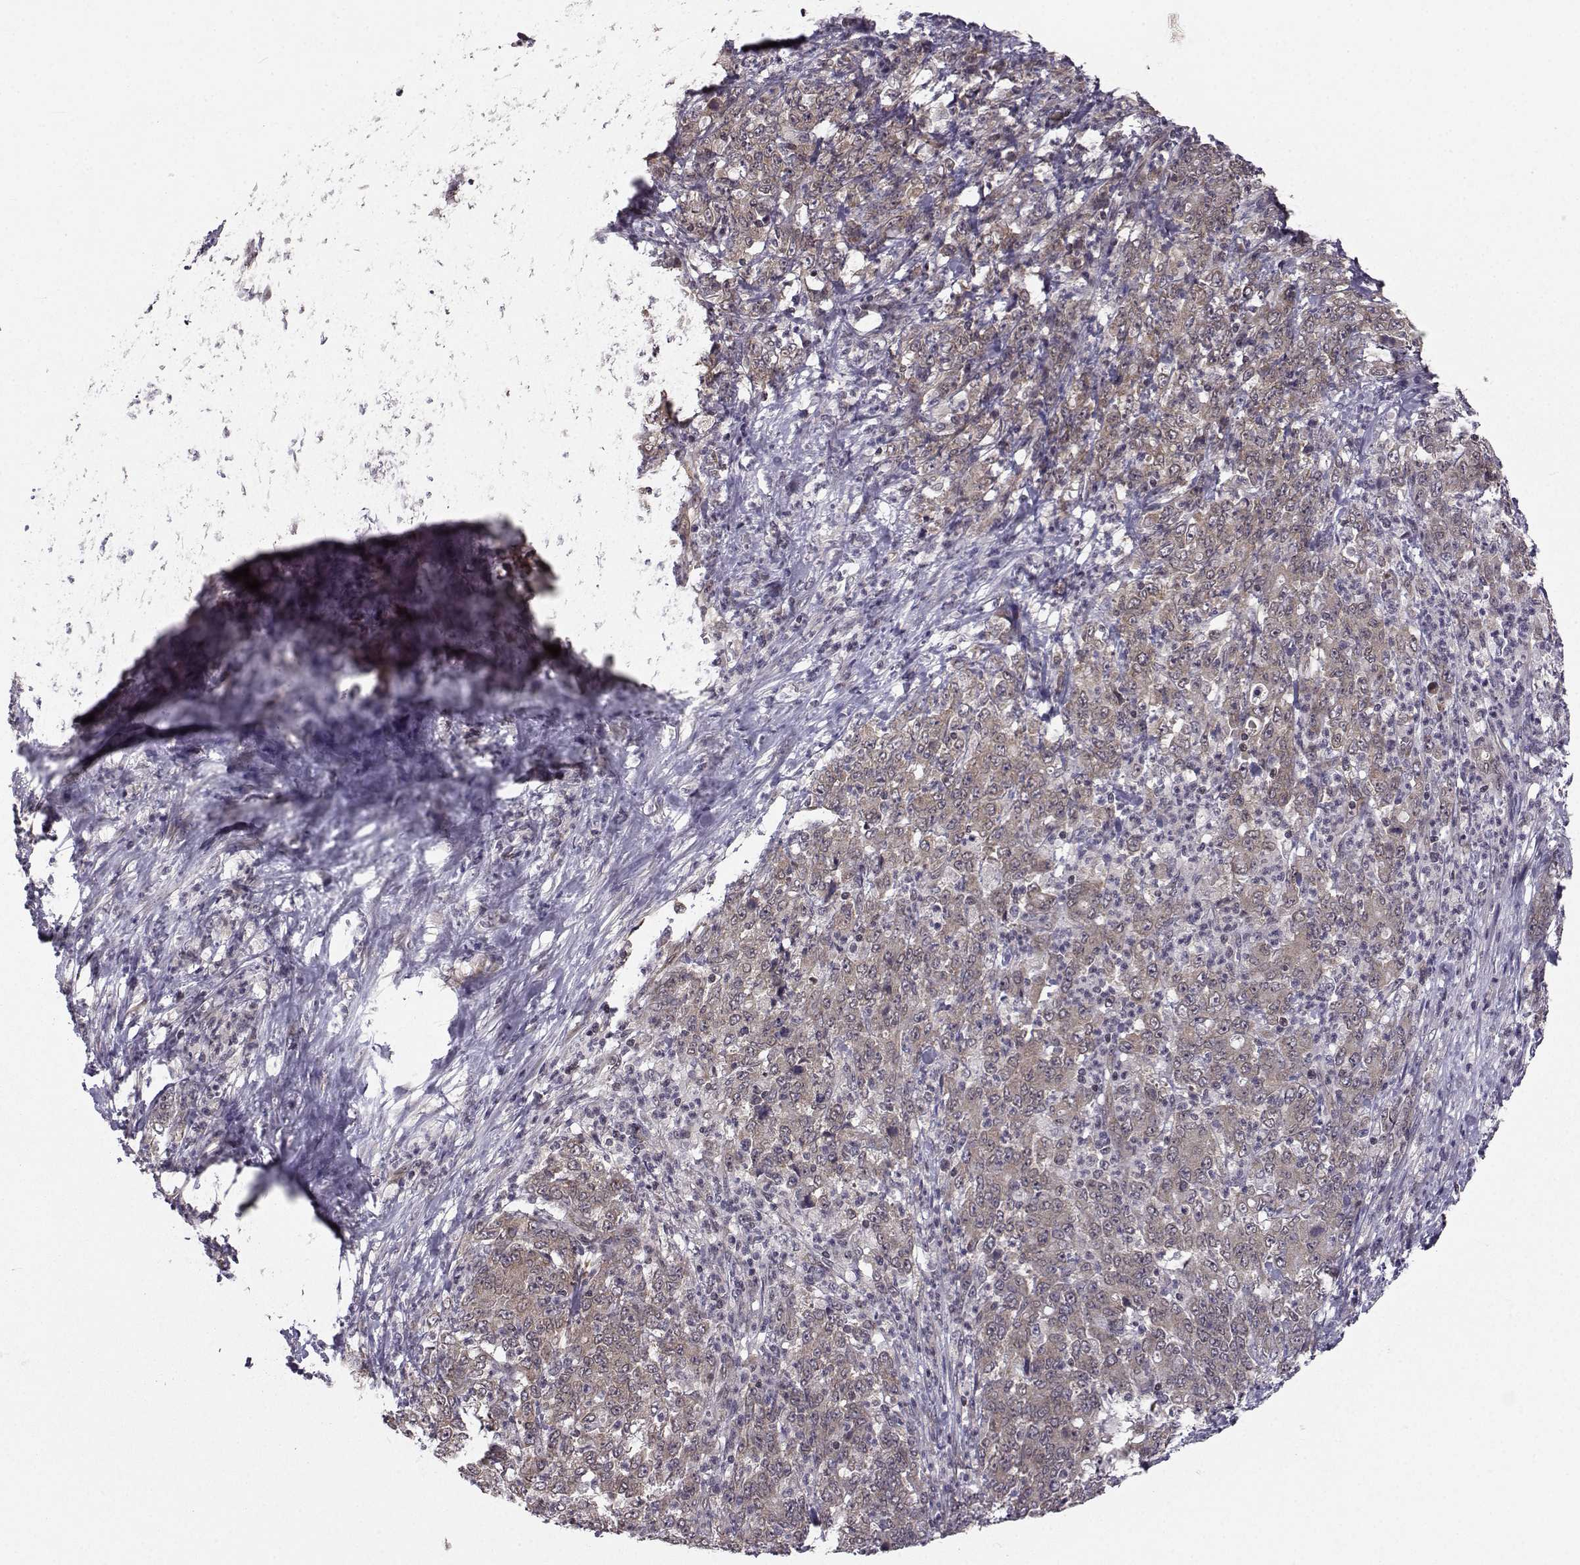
{"staining": {"intensity": "weak", "quantity": ">75%", "location": "cytoplasmic/membranous"}, "tissue": "stomach cancer", "cell_type": "Tumor cells", "image_type": "cancer", "snomed": [{"axis": "morphology", "description": "Adenocarcinoma, NOS"}, {"axis": "topography", "description": "Stomach, lower"}], "caption": "IHC micrograph of neoplastic tissue: stomach cancer (adenocarcinoma) stained using immunohistochemistry (IHC) displays low levels of weak protein expression localized specifically in the cytoplasmic/membranous of tumor cells, appearing as a cytoplasmic/membranous brown color.", "gene": "PKN2", "patient": {"sex": "female", "age": 71}}